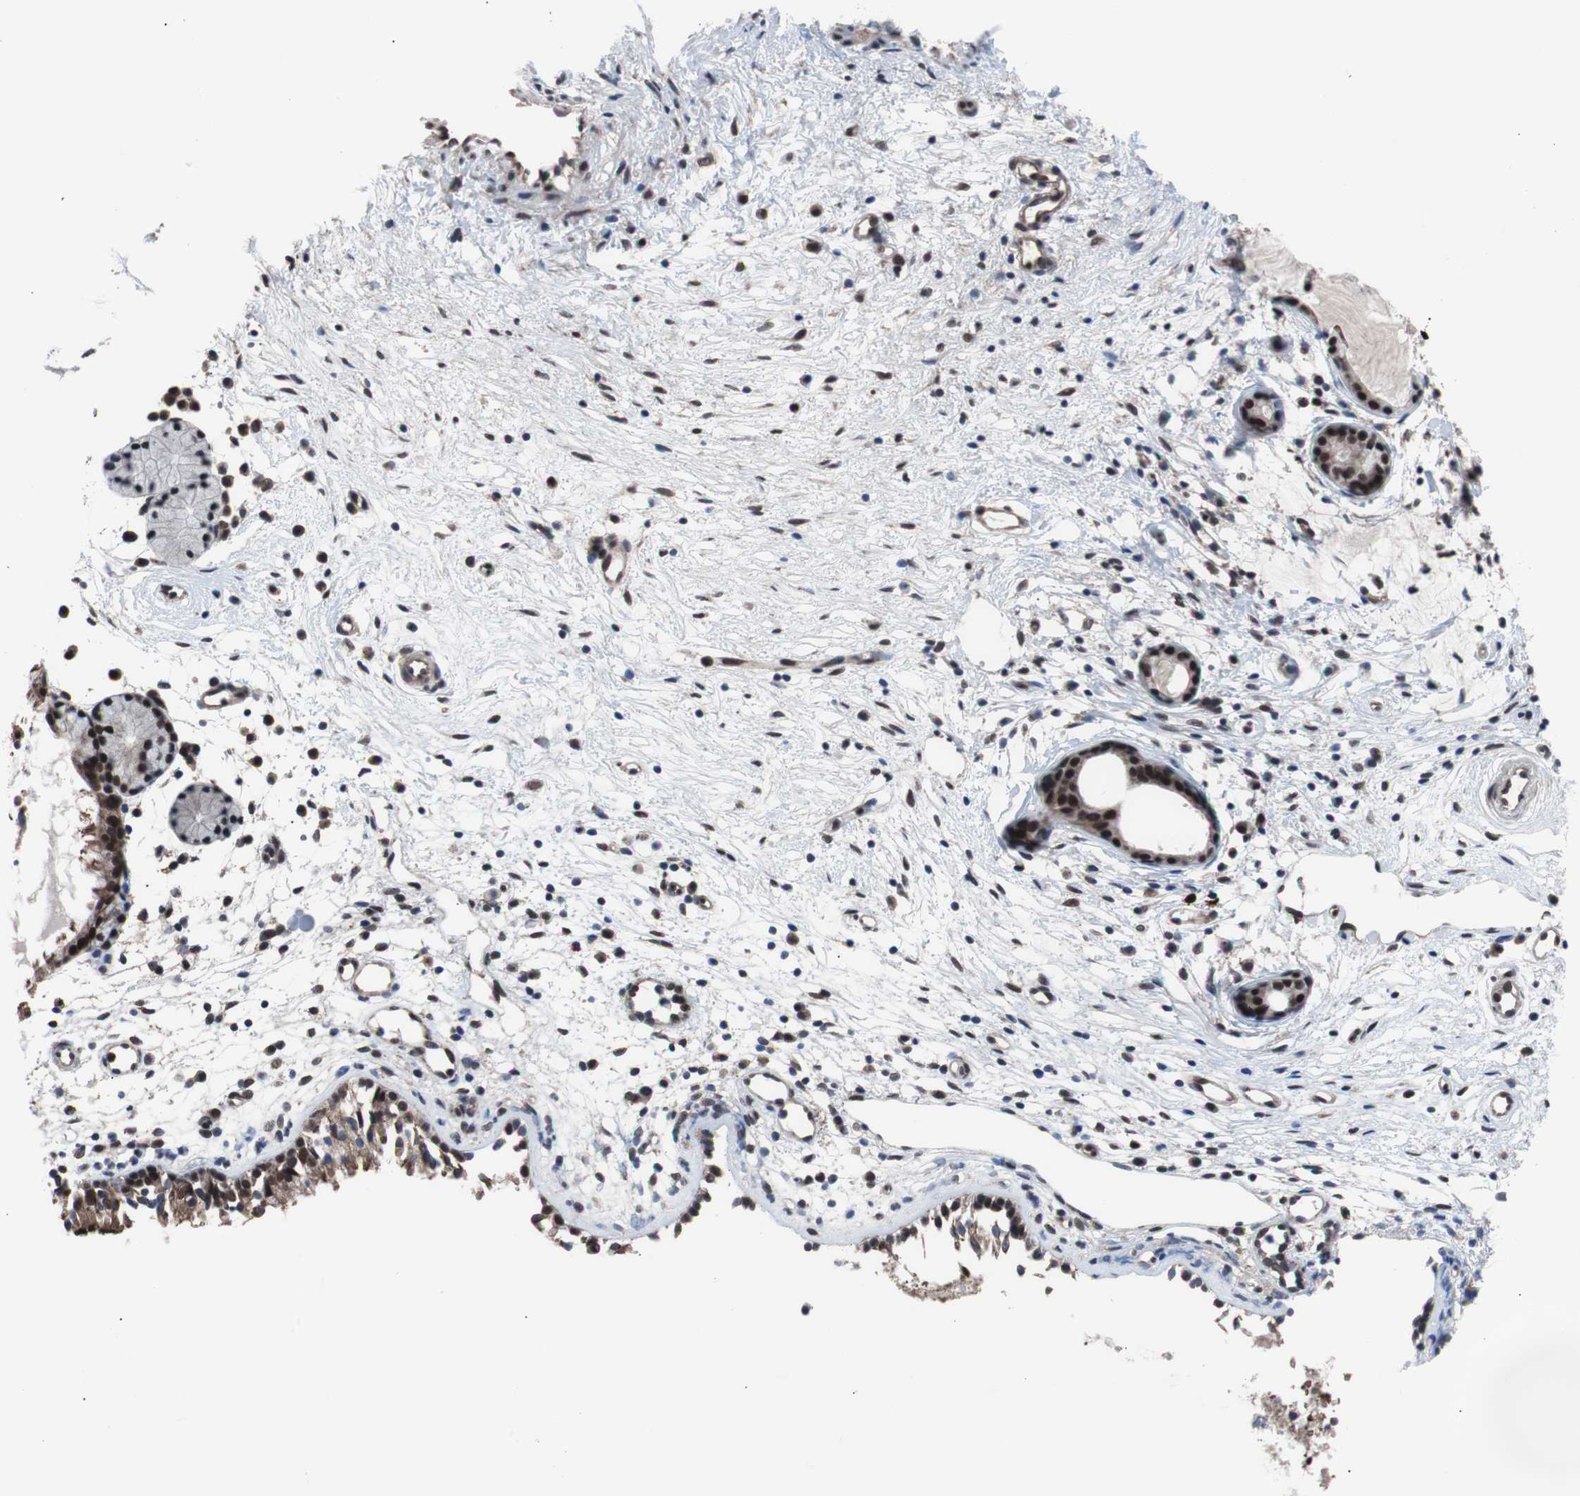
{"staining": {"intensity": "strong", "quantity": ">75%", "location": "cytoplasmic/membranous,nuclear"}, "tissue": "nasopharynx", "cell_type": "Respiratory epithelial cells", "image_type": "normal", "snomed": [{"axis": "morphology", "description": "Normal tissue, NOS"}, {"axis": "topography", "description": "Nasopharynx"}], "caption": "Protein staining demonstrates strong cytoplasmic/membranous,nuclear staining in about >75% of respiratory epithelial cells in benign nasopharynx. (Brightfield microscopy of DAB IHC at high magnification).", "gene": "GTF2F2", "patient": {"sex": "male", "age": 21}}